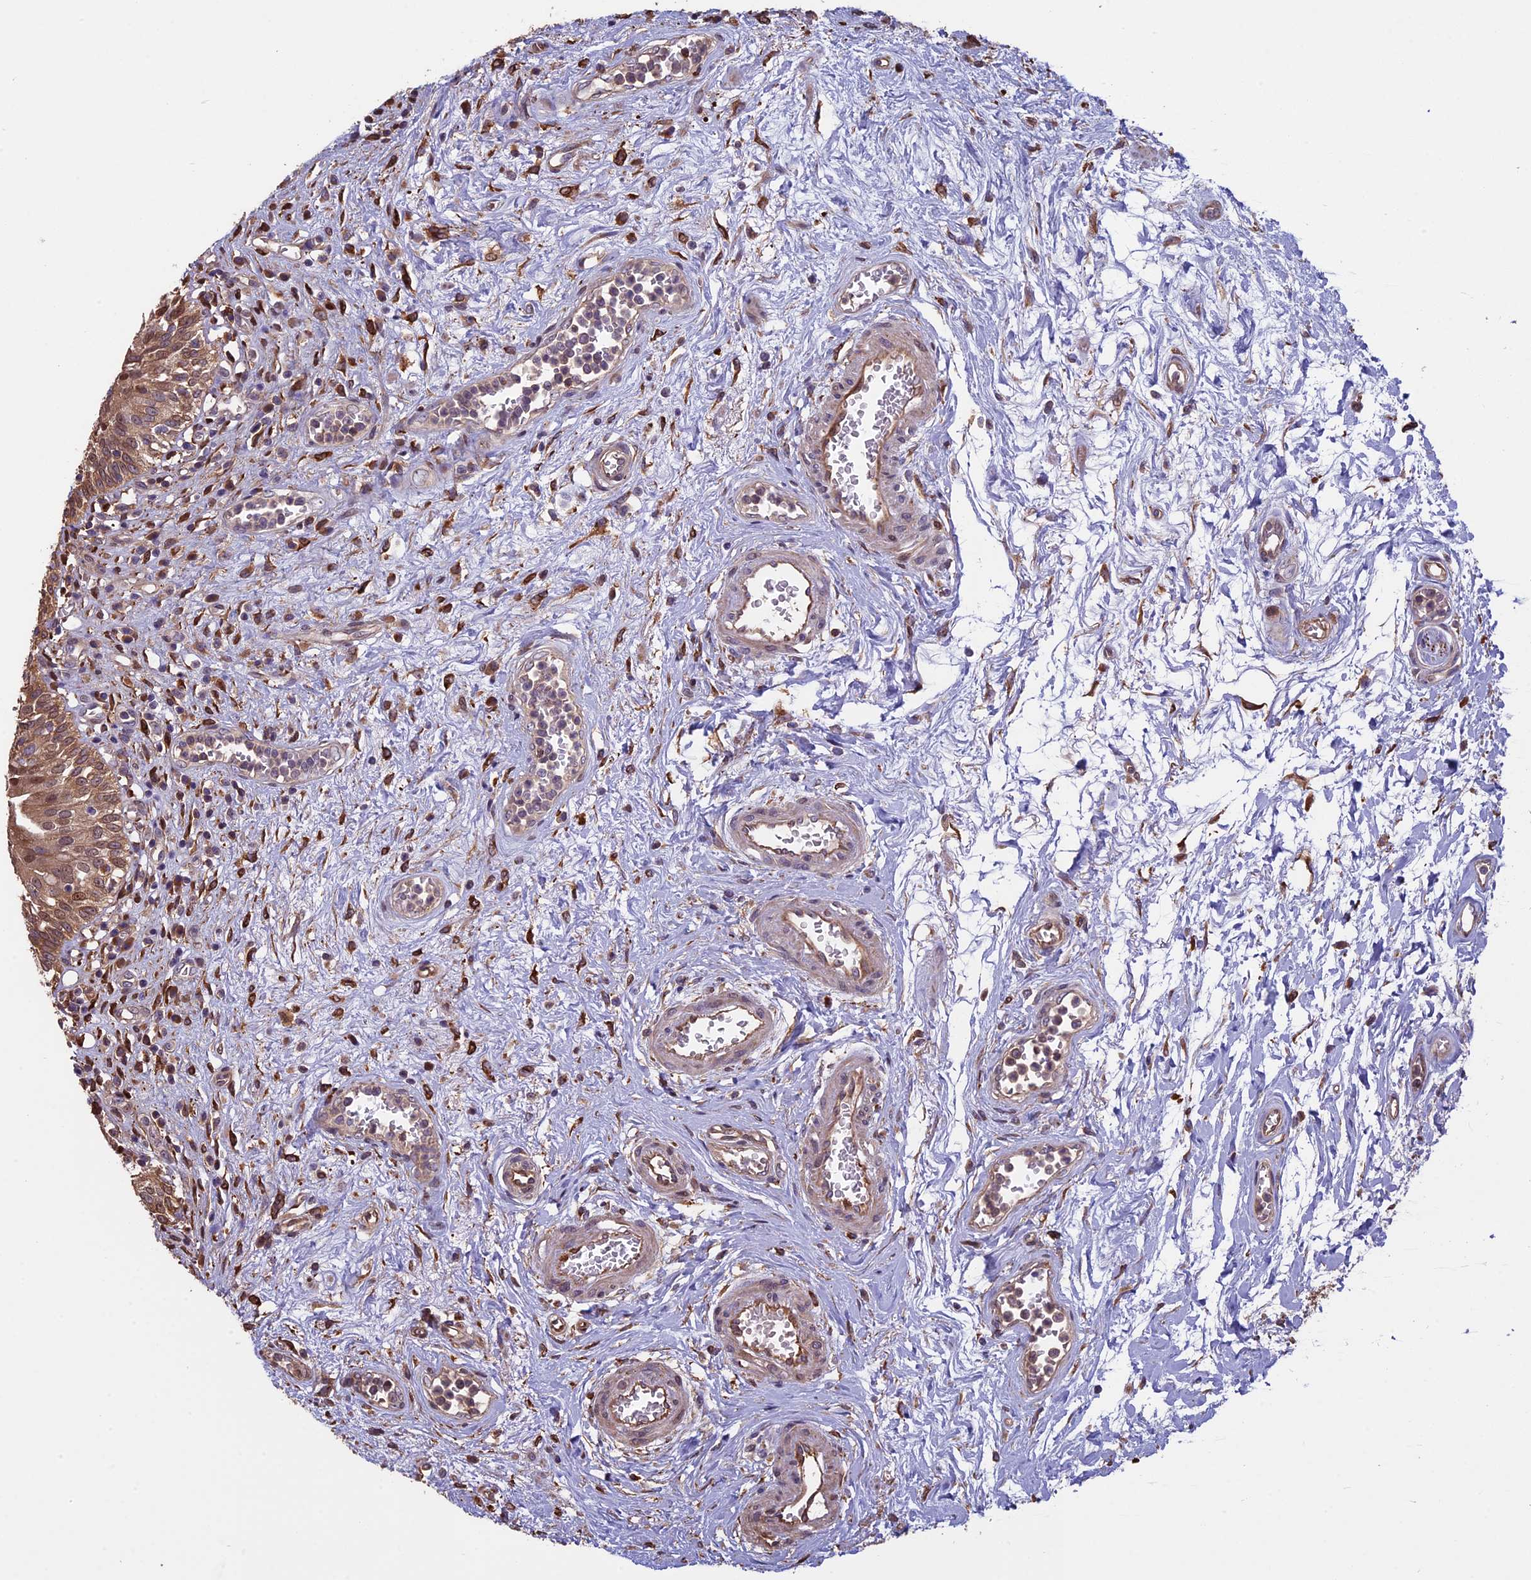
{"staining": {"intensity": "moderate", "quantity": ">75%", "location": "cytoplasmic/membranous"}, "tissue": "urinary bladder", "cell_type": "Urothelial cells", "image_type": "normal", "snomed": [{"axis": "morphology", "description": "Normal tissue, NOS"}, {"axis": "morphology", "description": "Inflammation, NOS"}, {"axis": "topography", "description": "Urinary bladder"}], "caption": "Protein staining shows moderate cytoplasmic/membranous expression in about >75% of urothelial cells in normal urinary bladder.", "gene": "VWA3A", "patient": {"sex": "male", "age": 63}}